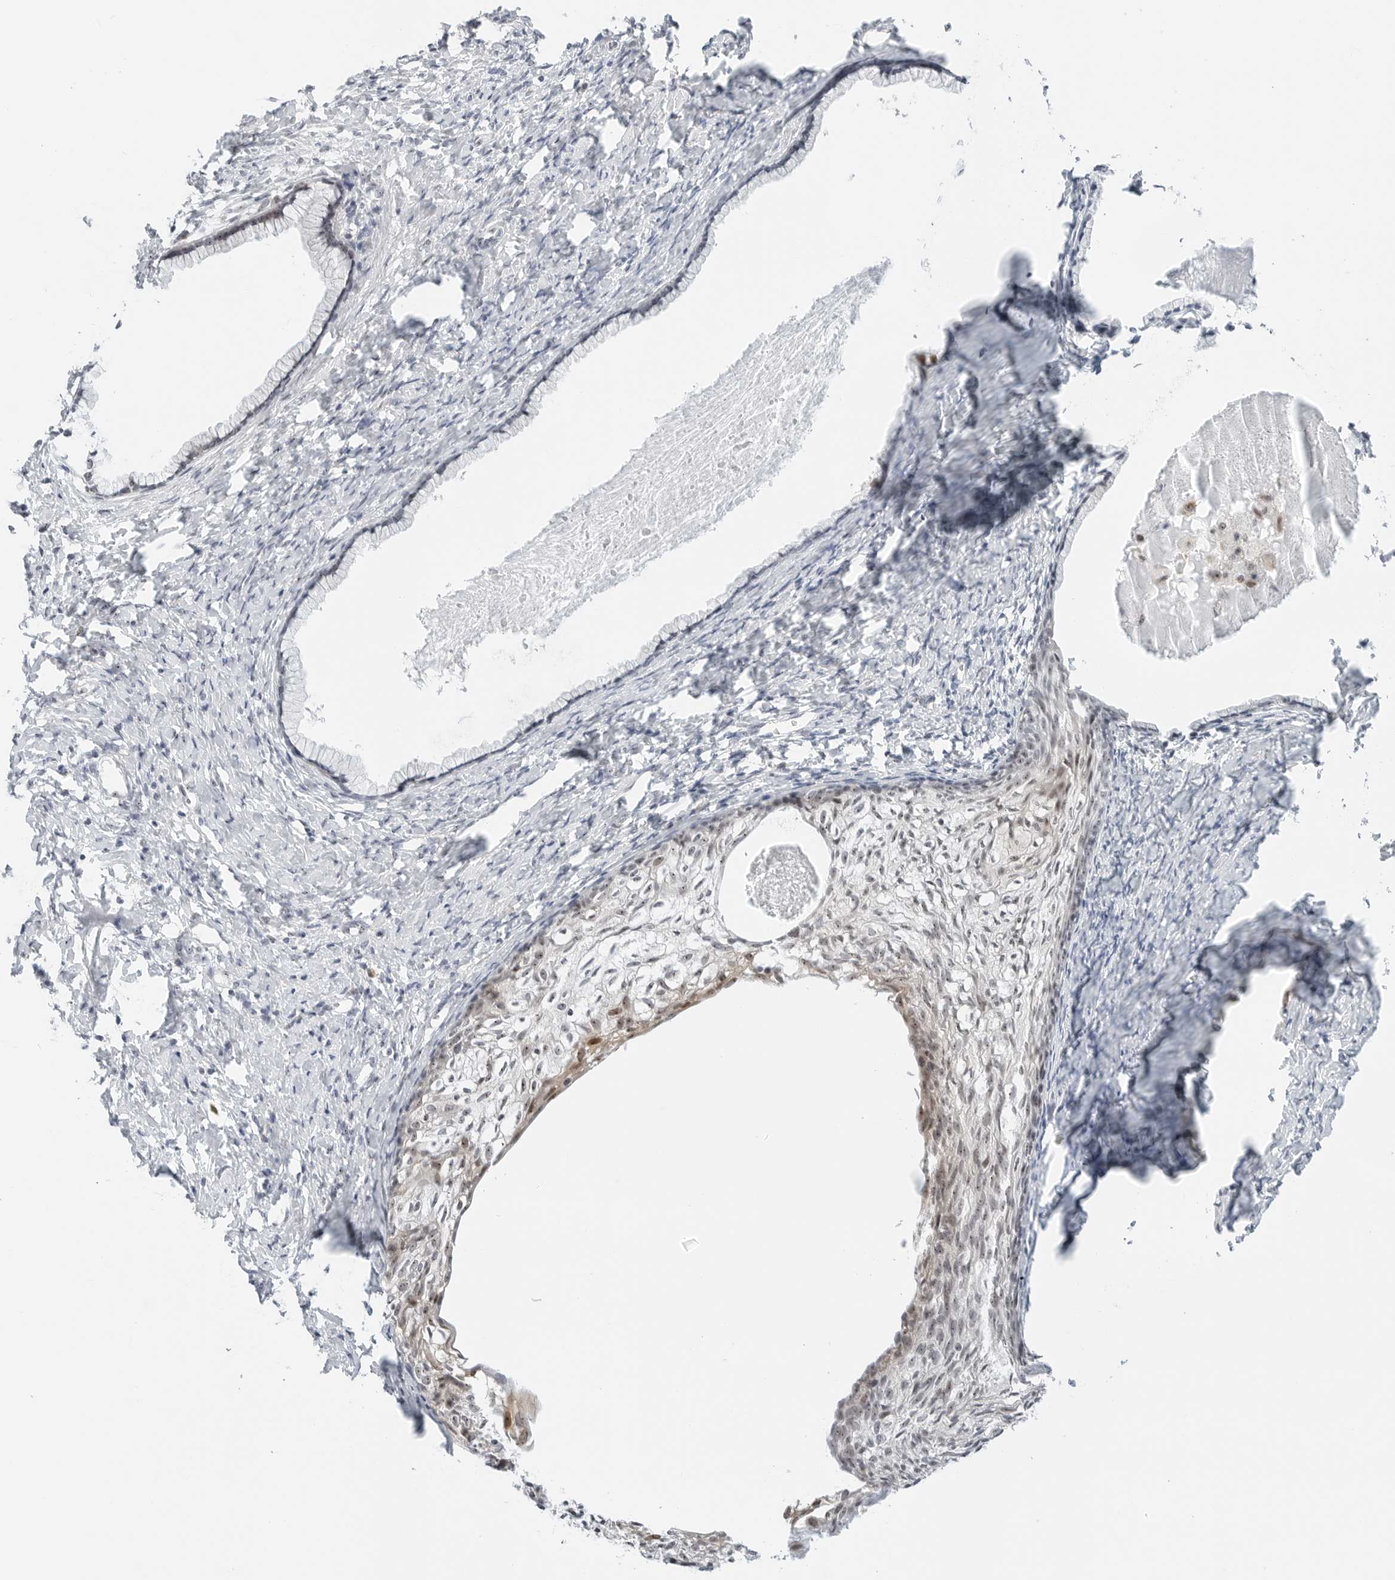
{"staining": {"intensity": "moderate", "quantity": "<25%", "location": "cytoplasmic/membranous,nuclear"}, "tissue": "cervix", "cell_type": "Glandular cells", "image_type": "normal", "snomed": [{"axis": "morphology", "description": "Normal tissue, NOS"}, {"axis": "topography", "description": "Cervix"}], "caption": "A low amount of moderate cytoplasmic/membranous,nuclear staining is present in approximately <25% of glandular cells in normal cervix.", "gene": "RIMKLA", "patient": {"sex": "female", "age": 75}}